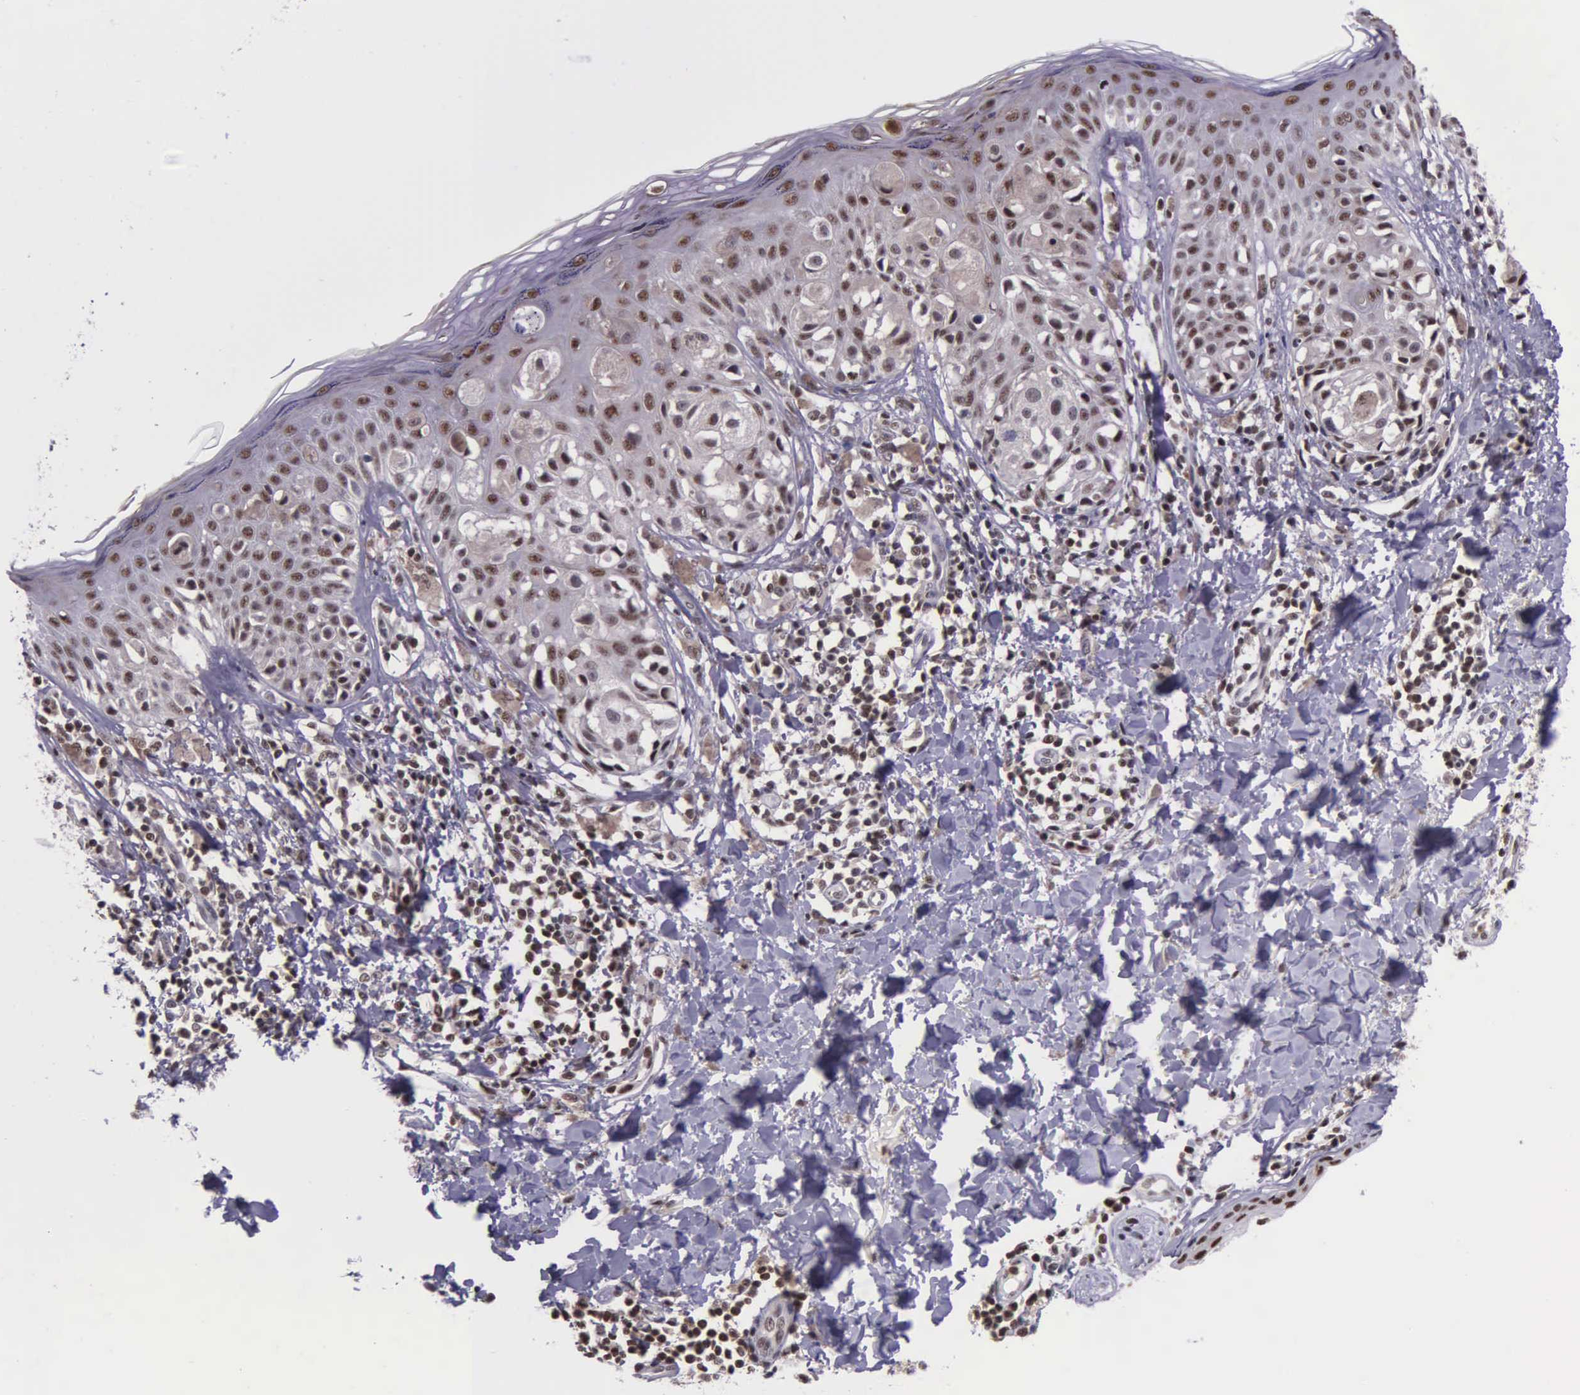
{"staining": {"intensity": "weak", "quantity": "25%-75%", "location": "nuclear"}, "tissue": "melanoma", "cell_type": "Tumor cells", "image_type": "cancer", "snomed": [{"axis": "morphology", "description": "Malignant melanoma, NOS"}, {"axis": "topography", "description": "Skin"}], "caption": "Human melanoma stained with a brown dye exhibits weak nuclear positive staining in about 25%-75% of tumor cells.", "gene": "FAM47A", "patient": {"sex": "female", "age": 55}}